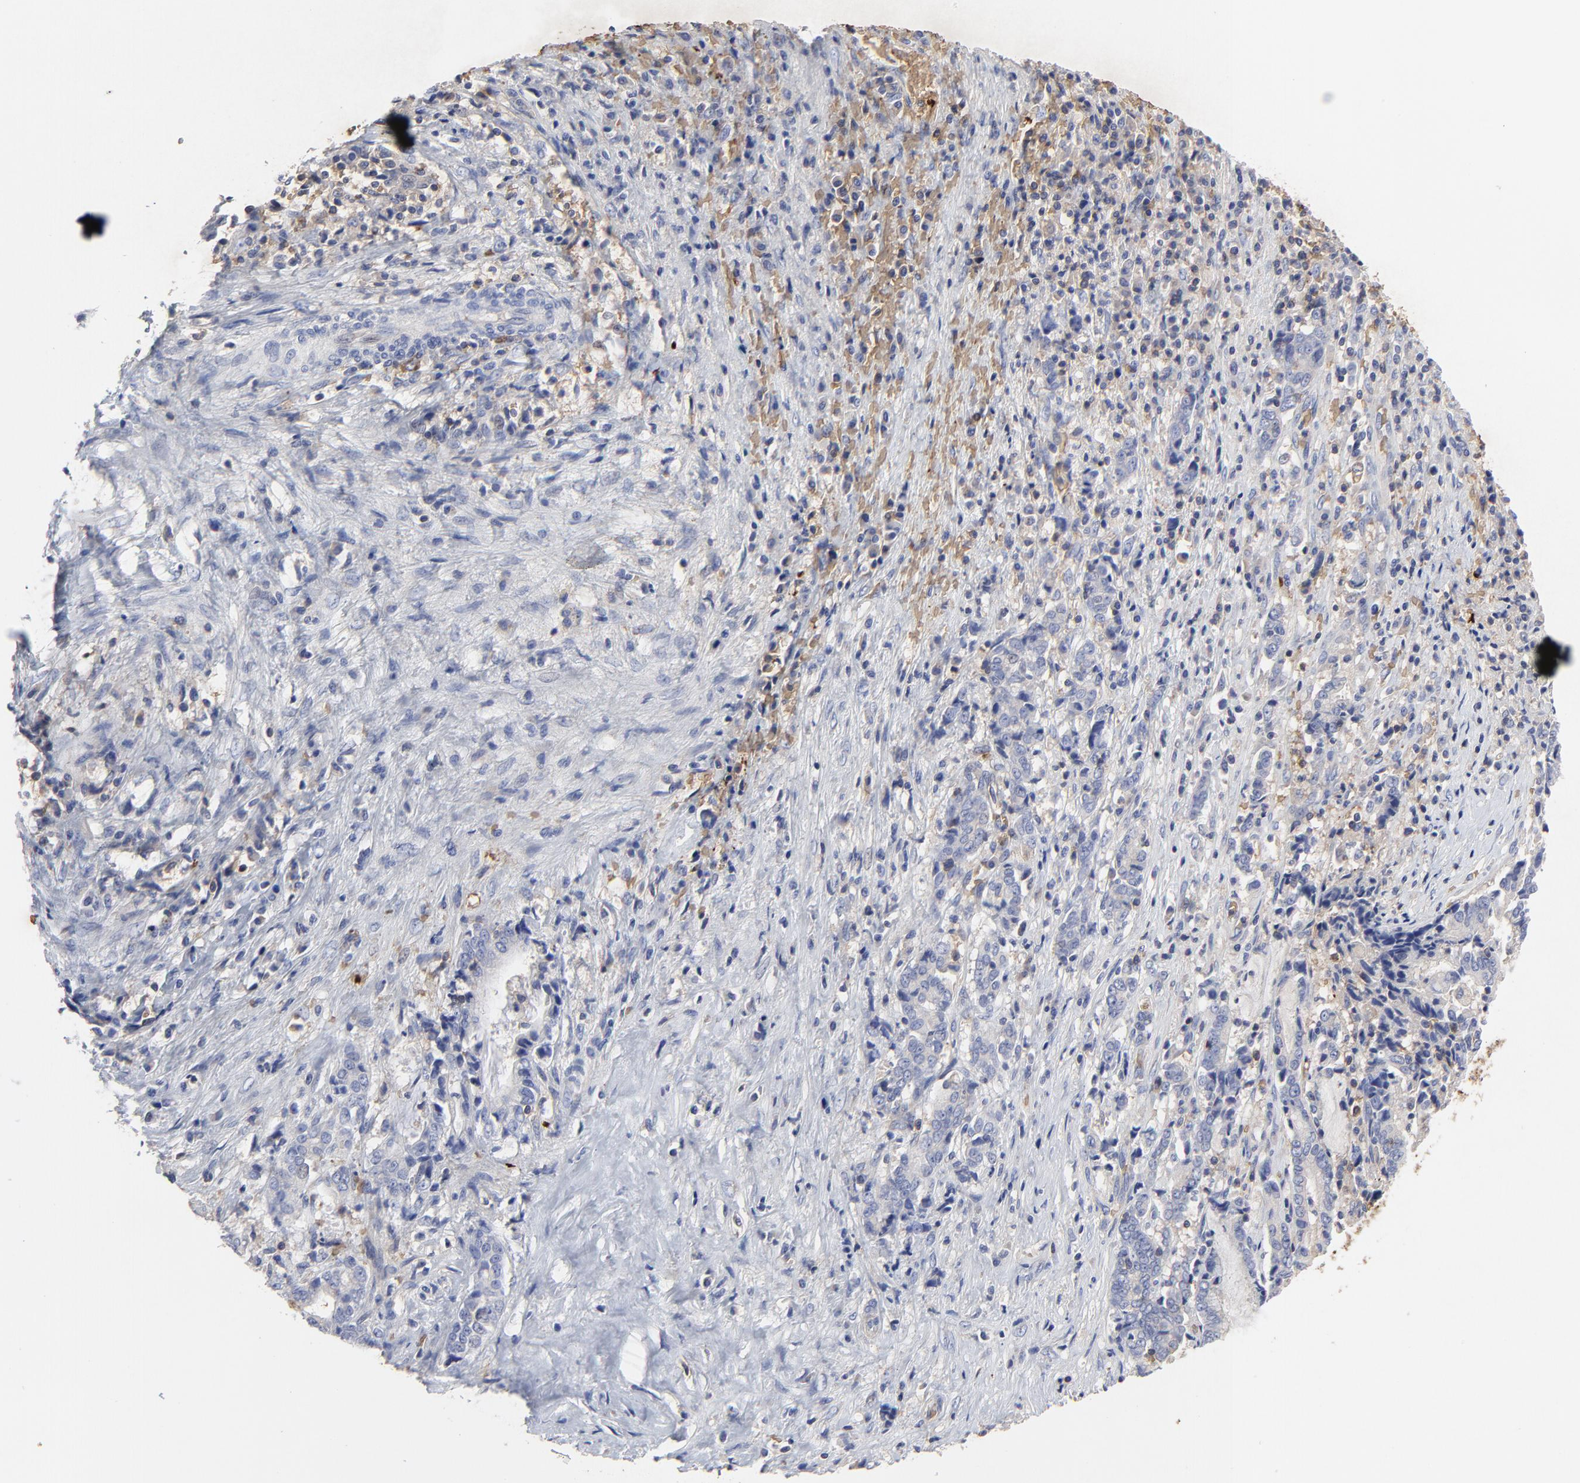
{"staining": {"intensity": "negative", "quantity": "none", "location": "none"}, "tissue": "liver cancer", "cell_type": "Tumor cells", "image_type": "cancer", "snomed": [{"axis": "morphology", "description": "Cholangiocarcinoma"}, {"axis": "topography", "description": "Liver"}], "caption": "Protein analysis of cholangiocarcinoma (liver) displays no significant expression in tumor cells. (Brightfield microscopy of DAB (3,3'-diaminobenzidine) immunohistochemistry (IHC) at high magnification).", "gene": "PAG1", "patient": {"sex": "male", "age": 57}}